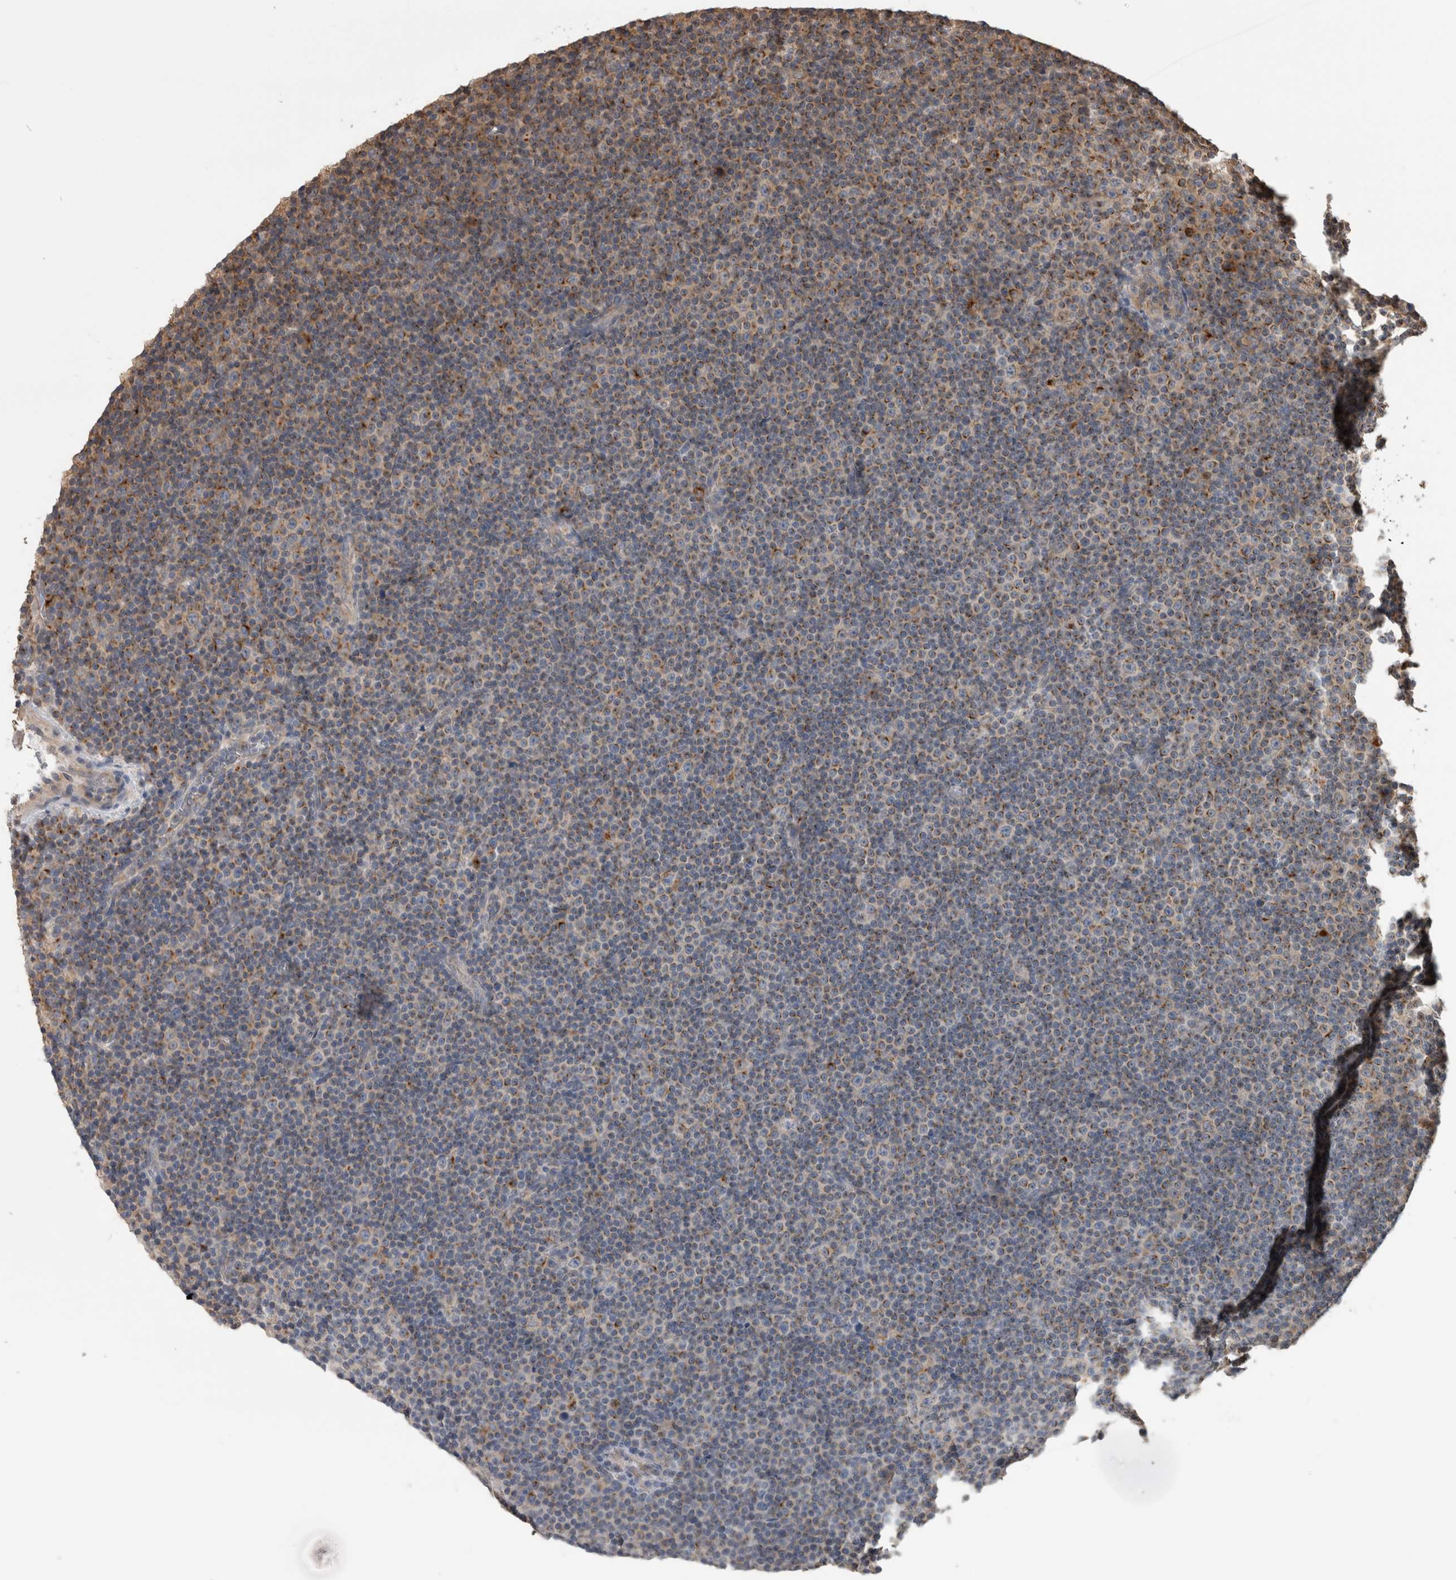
{"staining": {"intensity": "weak", "quantity": "<25%", "location": "cytoplasmic/membranous"}, "tissue": "lymphoma", "cell_type": "Tumor cells", "image_type": "cancer", "snomed": [{"axis": "morphology", "description": "Malignant lymphoma, non-Hodgkin's type, Low grade"}, {"axis": "topography", "description": "Lymph node"}], "caption": "Tumor cells show no significant protein positivity in lymphoma.", "gene": "CLIP1", "patient": {"sex": "female", "age": 67}}